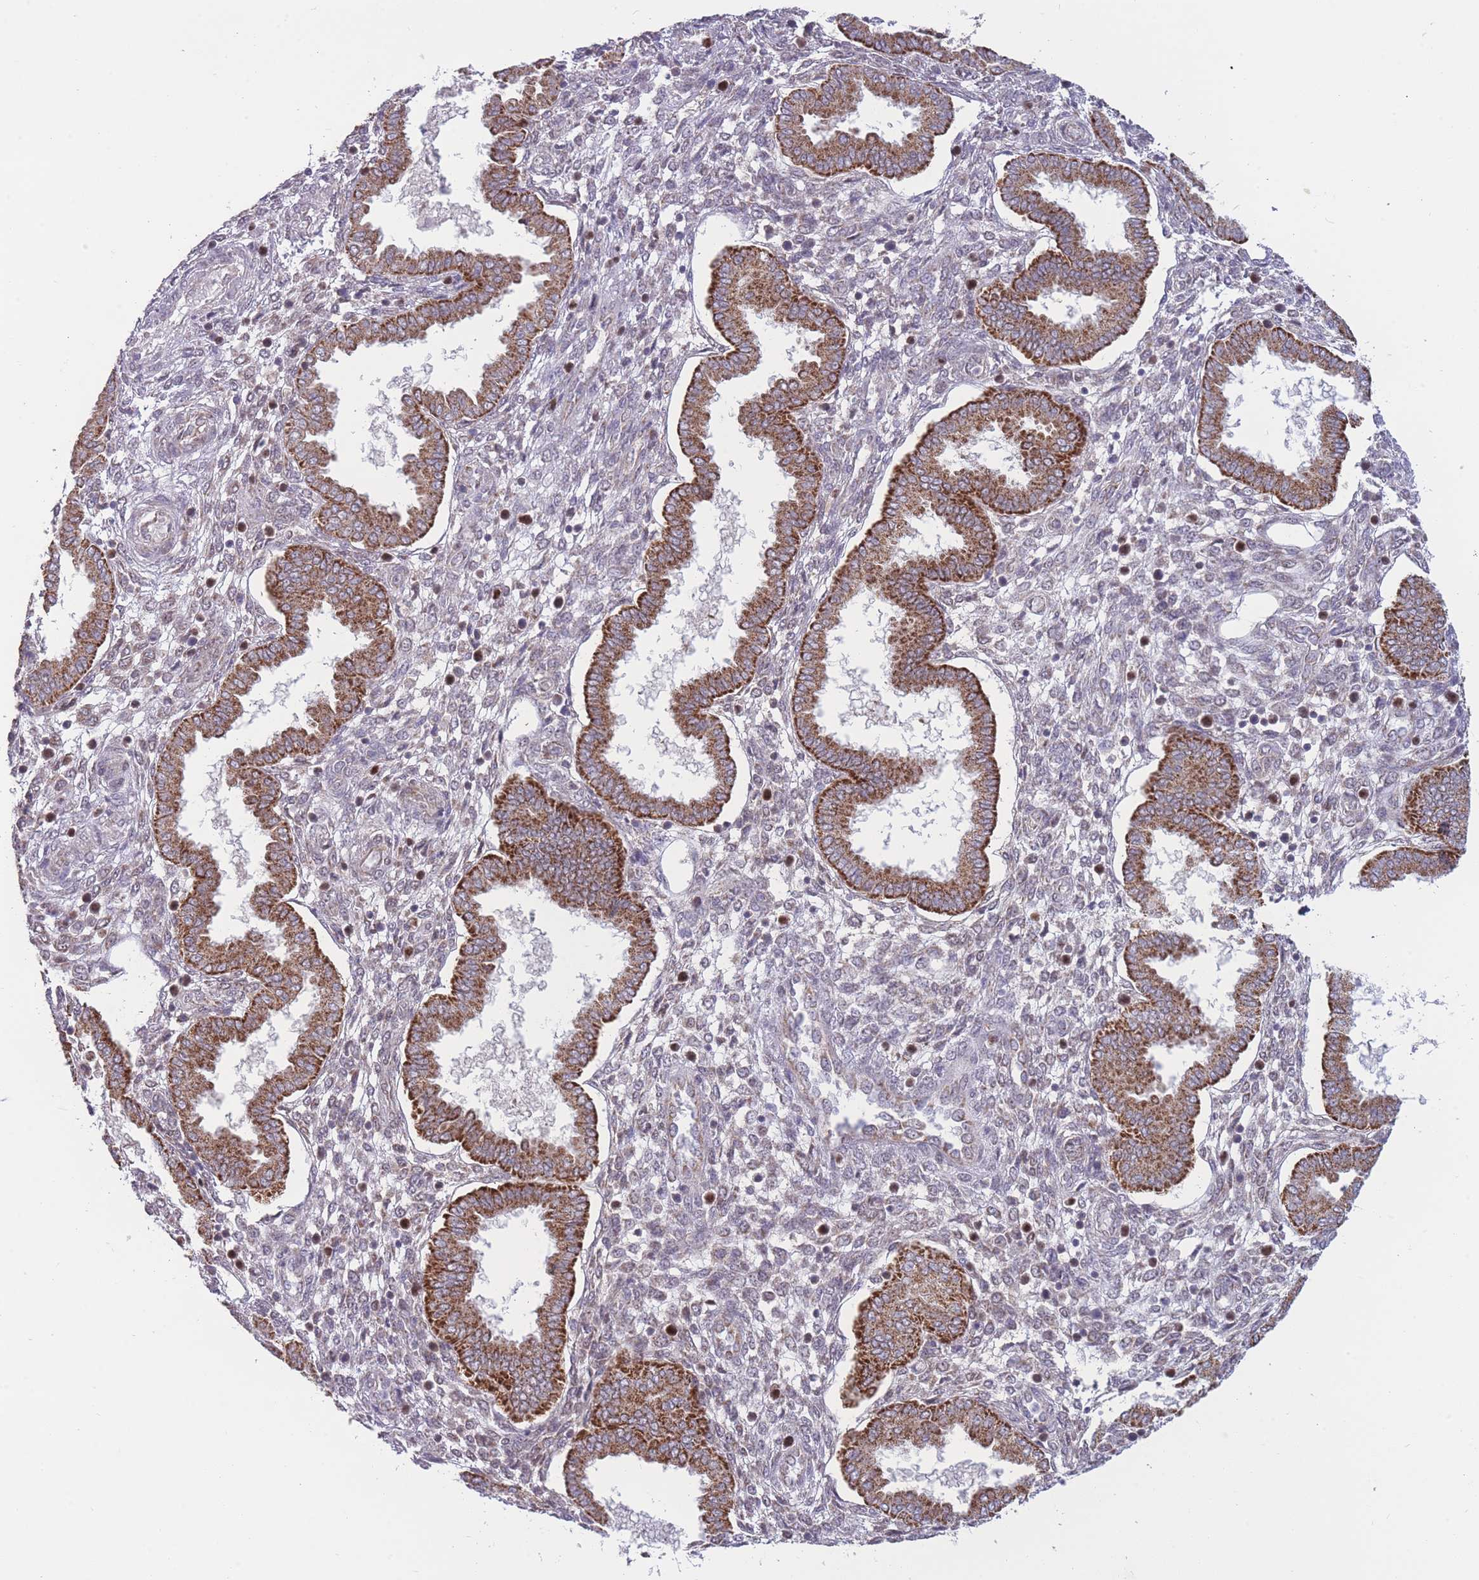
{"staining": {"intensity": "moderate", "quantity": "<25%", "location": "cytoplasmic/membranous,nuclear"}, "tissue": "endometrium", "cell_type": "Cells in endometrial stroma", "image_type": "normal", "snomed": [{"axis": "morphology", "description": "Normal tissue, NOS"}, {"axis": "topography", "description": "Endometrium"}], "caption": "This image shows immunohistochemistry staining of benign human endometrium, with low moderate cytoplasmic/membranous,nuclear staining in about <25% of cells in endometrial stroma.", "gene": "MCIDAS", "patient": {"sex": "female", "age": 24}}